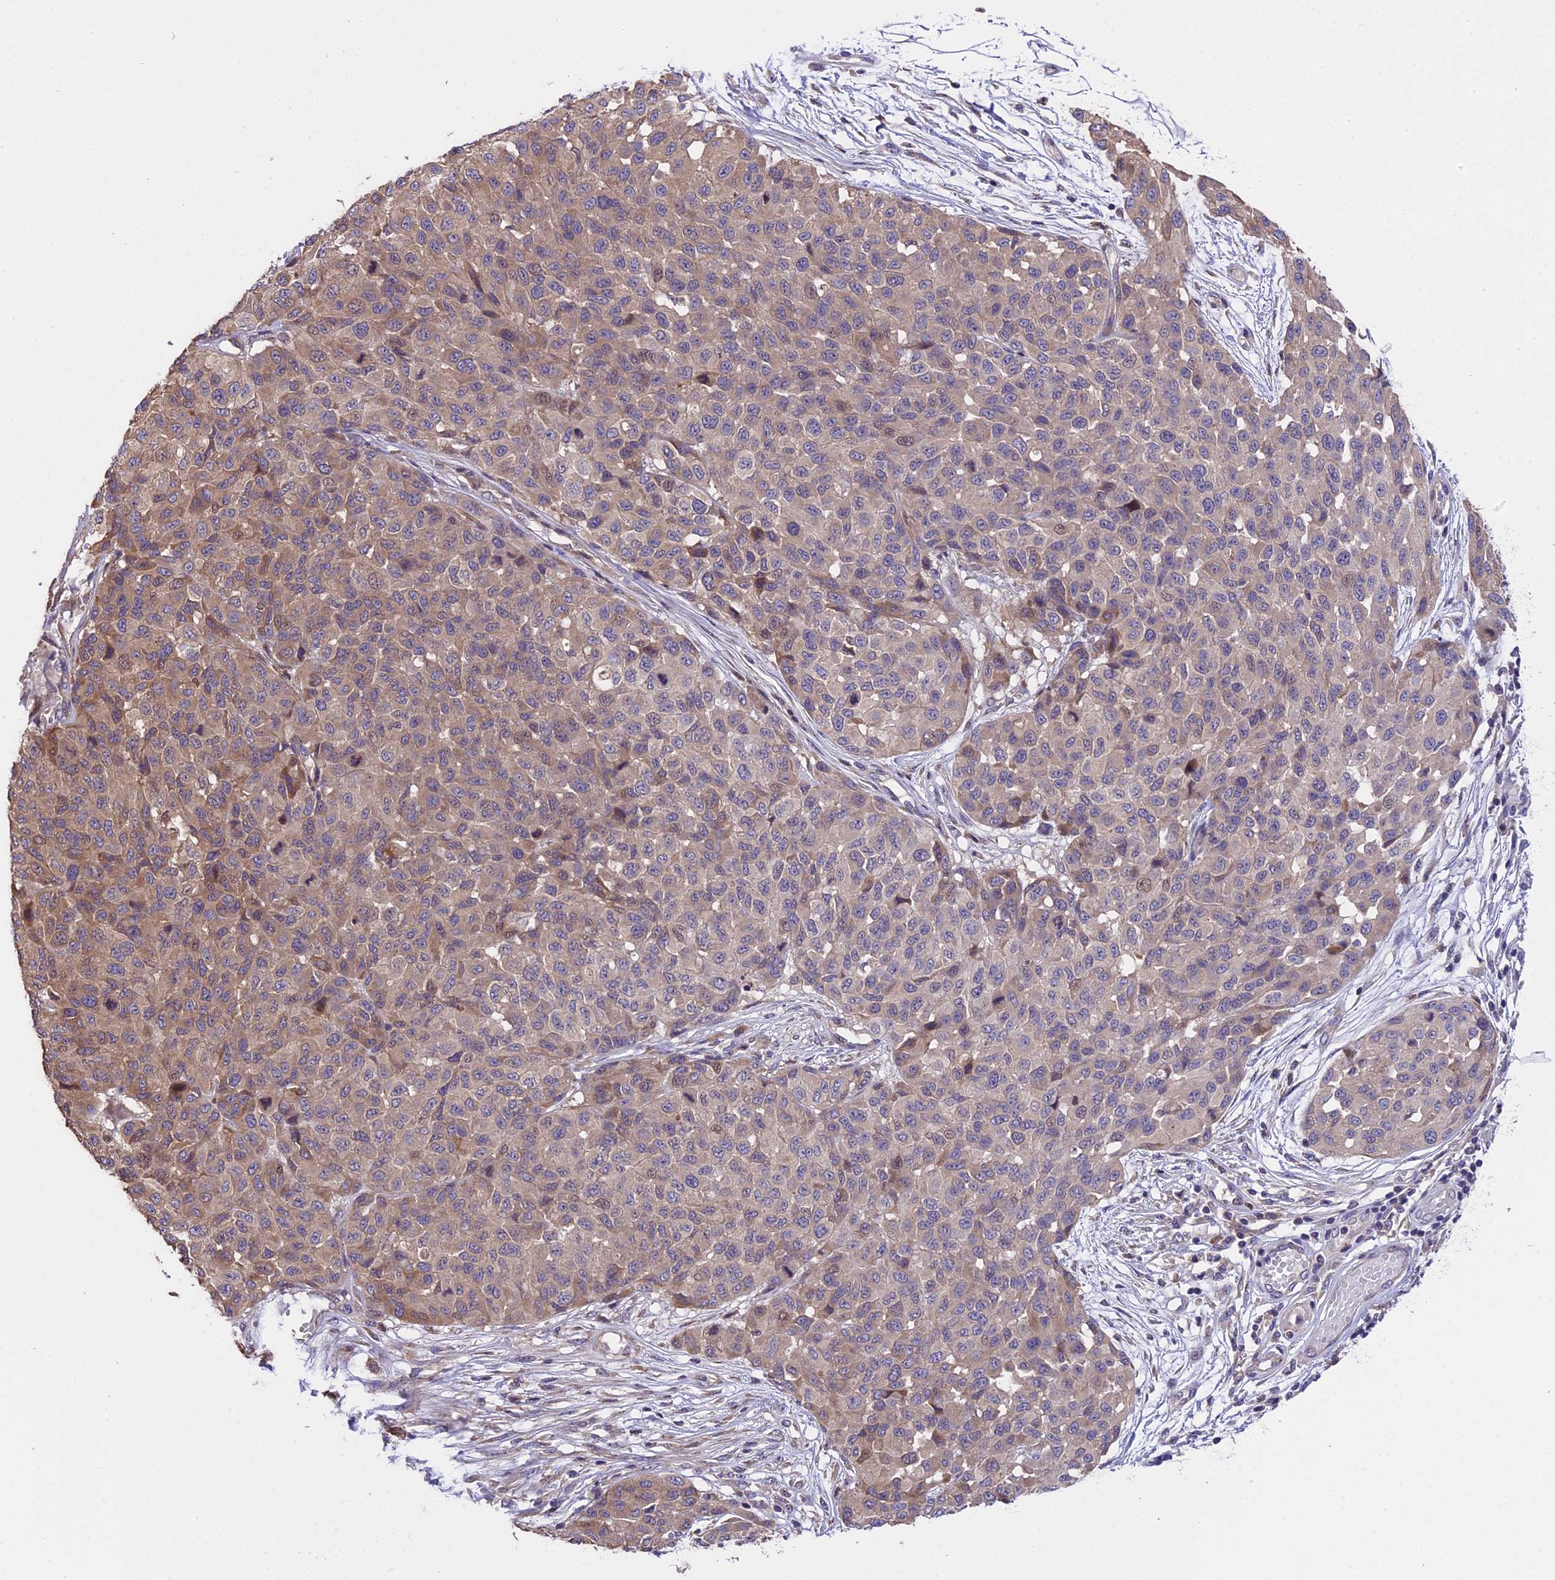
{"staining": {"intensity": "weak", "quantity": "25%-75%", "location": "cytoplasmic/membranous"}, "tissue": "melanoma", "cell_type": "Tumor cells", "image_type": "cancer", "snomed": [{"axis": "morphology", "description": "Normal tissue, NOS"}, {"axis": "morphology", "description": "Malignant melanoma, NOS"}, {"axis": "topography", "description": "Skin"}], "caption": "Protein staining of malignant melanoma tissue shows weak cytoplasmic/membranous staining in about 25%-75% of tumor cells. The protein is shown in brown color, while the nuclei are stained blue.", "gene": "ABCC10", "patient": {"sex": "male", "age": 62}}